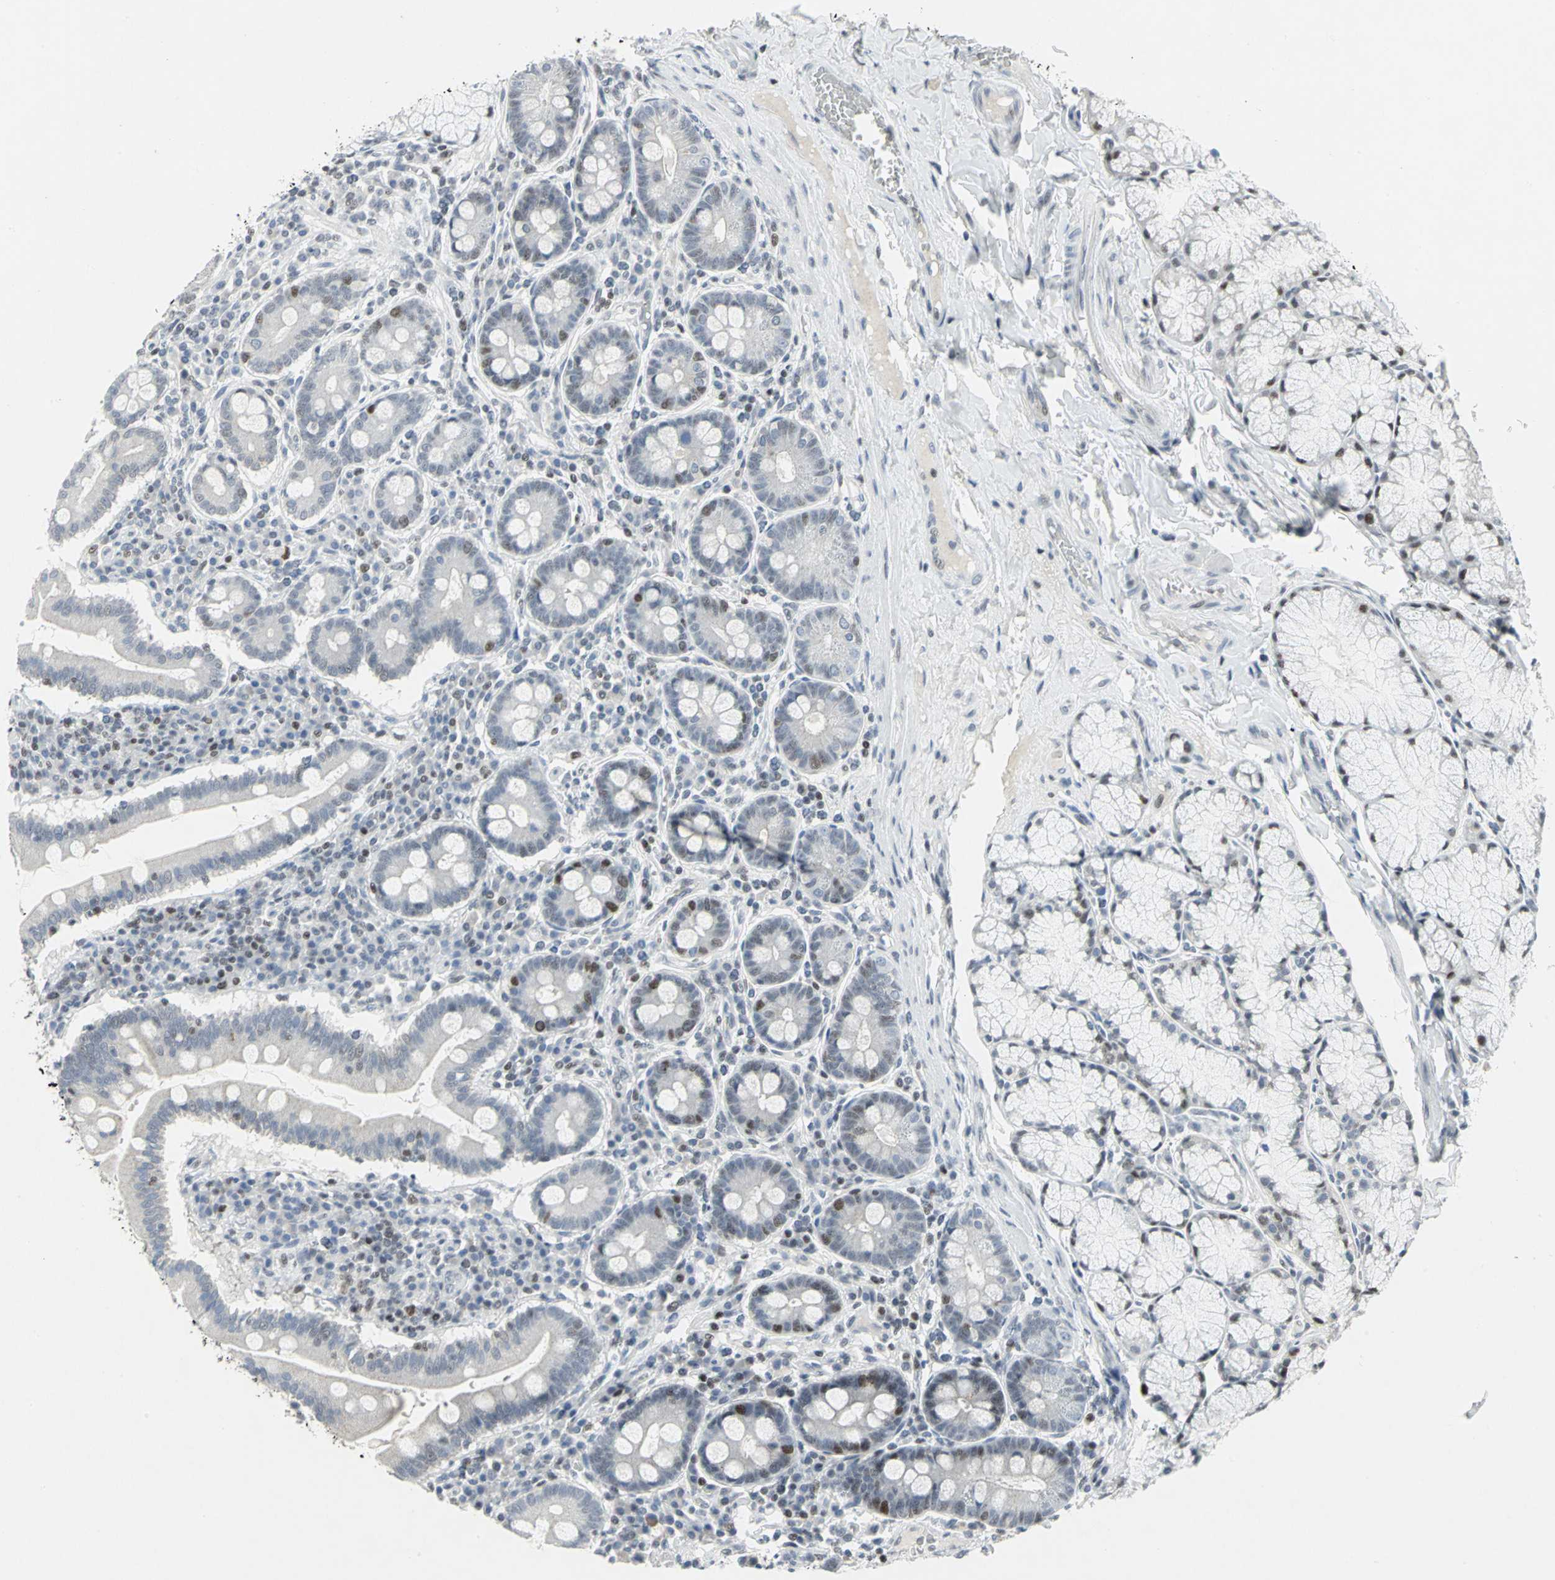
{"staining": {"intensity": "moderate", "quantity": "<25%", "location": "nuclear"}, "tissue": "duodenum", "cell_type": "Glandular cells", "image_type": "normal", "snomed": [{"axis": "morphology", "description": "Normal tissue, NOS"}, {"axis": "topography", "description": "Duodenum"}], "caption": "Immunohistochemistry (IHC) of normal human duodenum demonstrates low levels of moderate nuclear staining in about <25% of glandular cells.", "gene": "RPA1", "patient": {"sex": "male", "age": 50}}